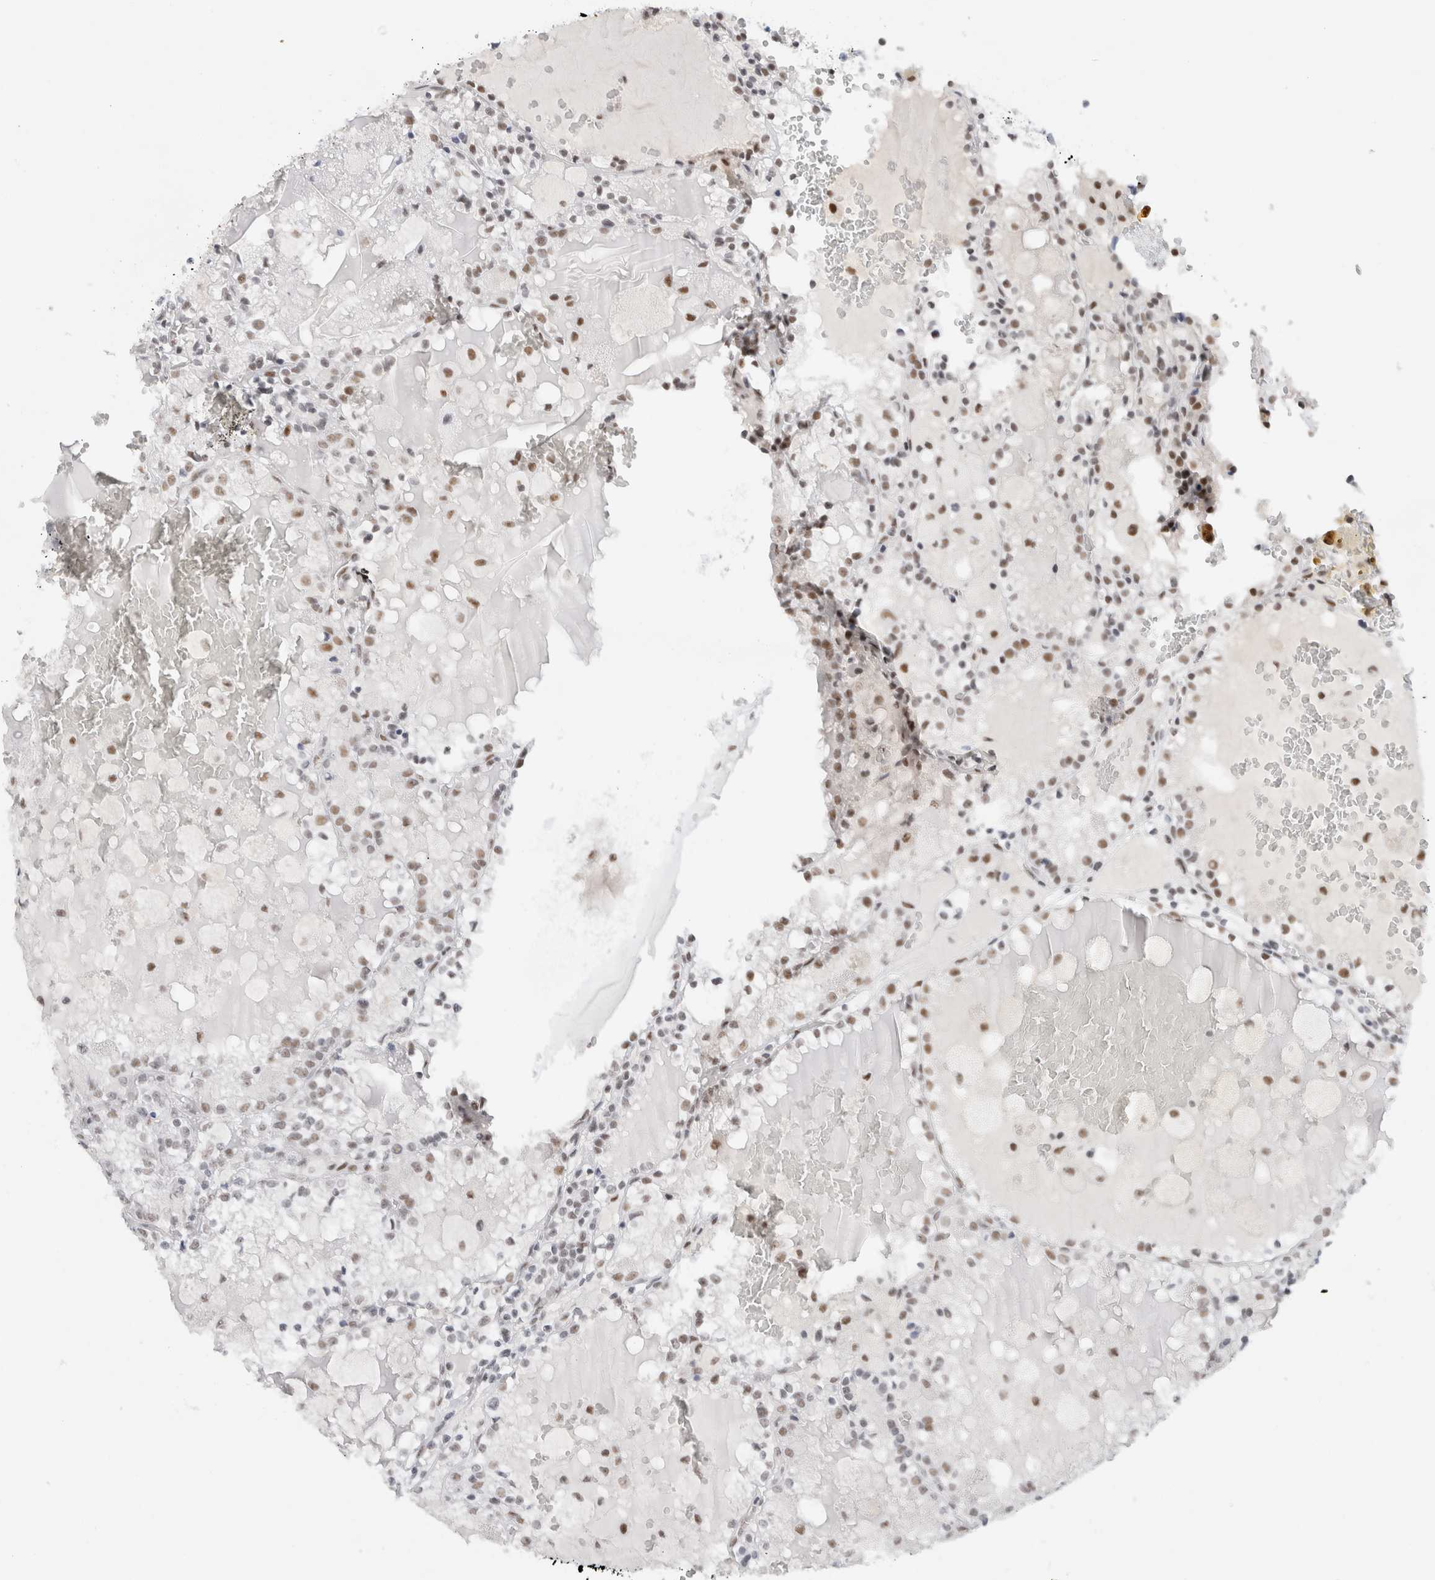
{"staining": {"intensity": "moderate", "quantity": ">75%", "location": "nuclear"}, "tissue": "renal cancer", "cell_type": "Tumor cells", "image_type": "cancer", "snomed": [{"axis": "morphology", "description": "Adenocarcinoma, NOS"}, {"axis": "topography", "description": "Kidney"}], "caption": "Renal cancer (adenocarcinoma) stained with DAB immunohistochemistry (IHC) displays medium levels of moderate nuclear staining in about >75% of tumor cells. Nuclei are stained in blue.", "gene": "COPS7A", "patient": {"sex": "female", "age": 56}}